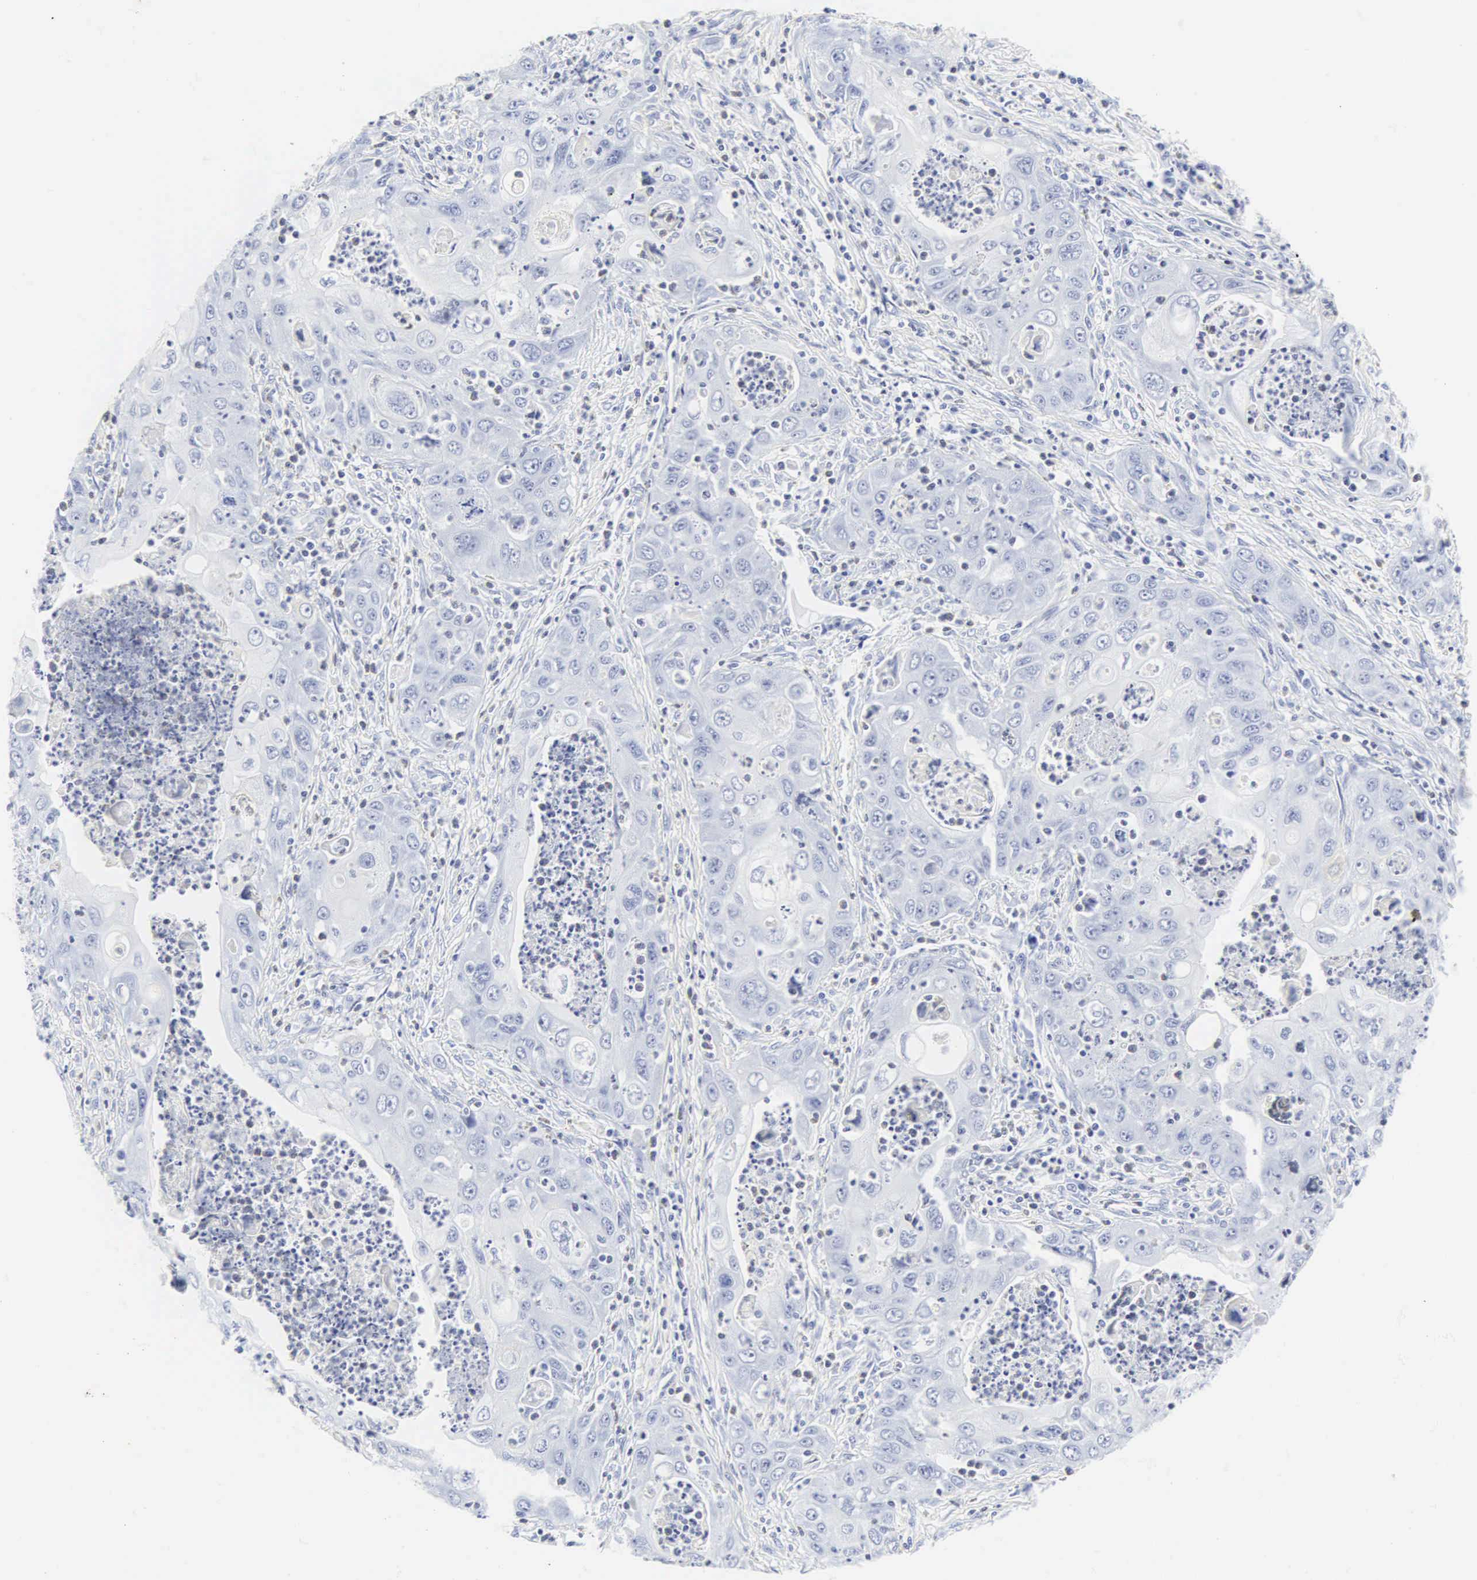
{"staining": {"intensity": "negative", "quantity": "none", "location": "none"}, "tissue": "pancreatic cancer", "cell_type": "Tumor cells", "image_type": "cancer", "snomed": [{"axis": "morphology", "description": "Adenocarcinoma, NOS"}, {"axis": "topography", "description": "Pancreas"}], "caption": "This is a micrograph of IHC staining of pancreatic cancer (adenocarcinoma), which shows no staining in tumor cells.", "gene": "CGB3", "patient": {"sex": "male", "age": 70}}